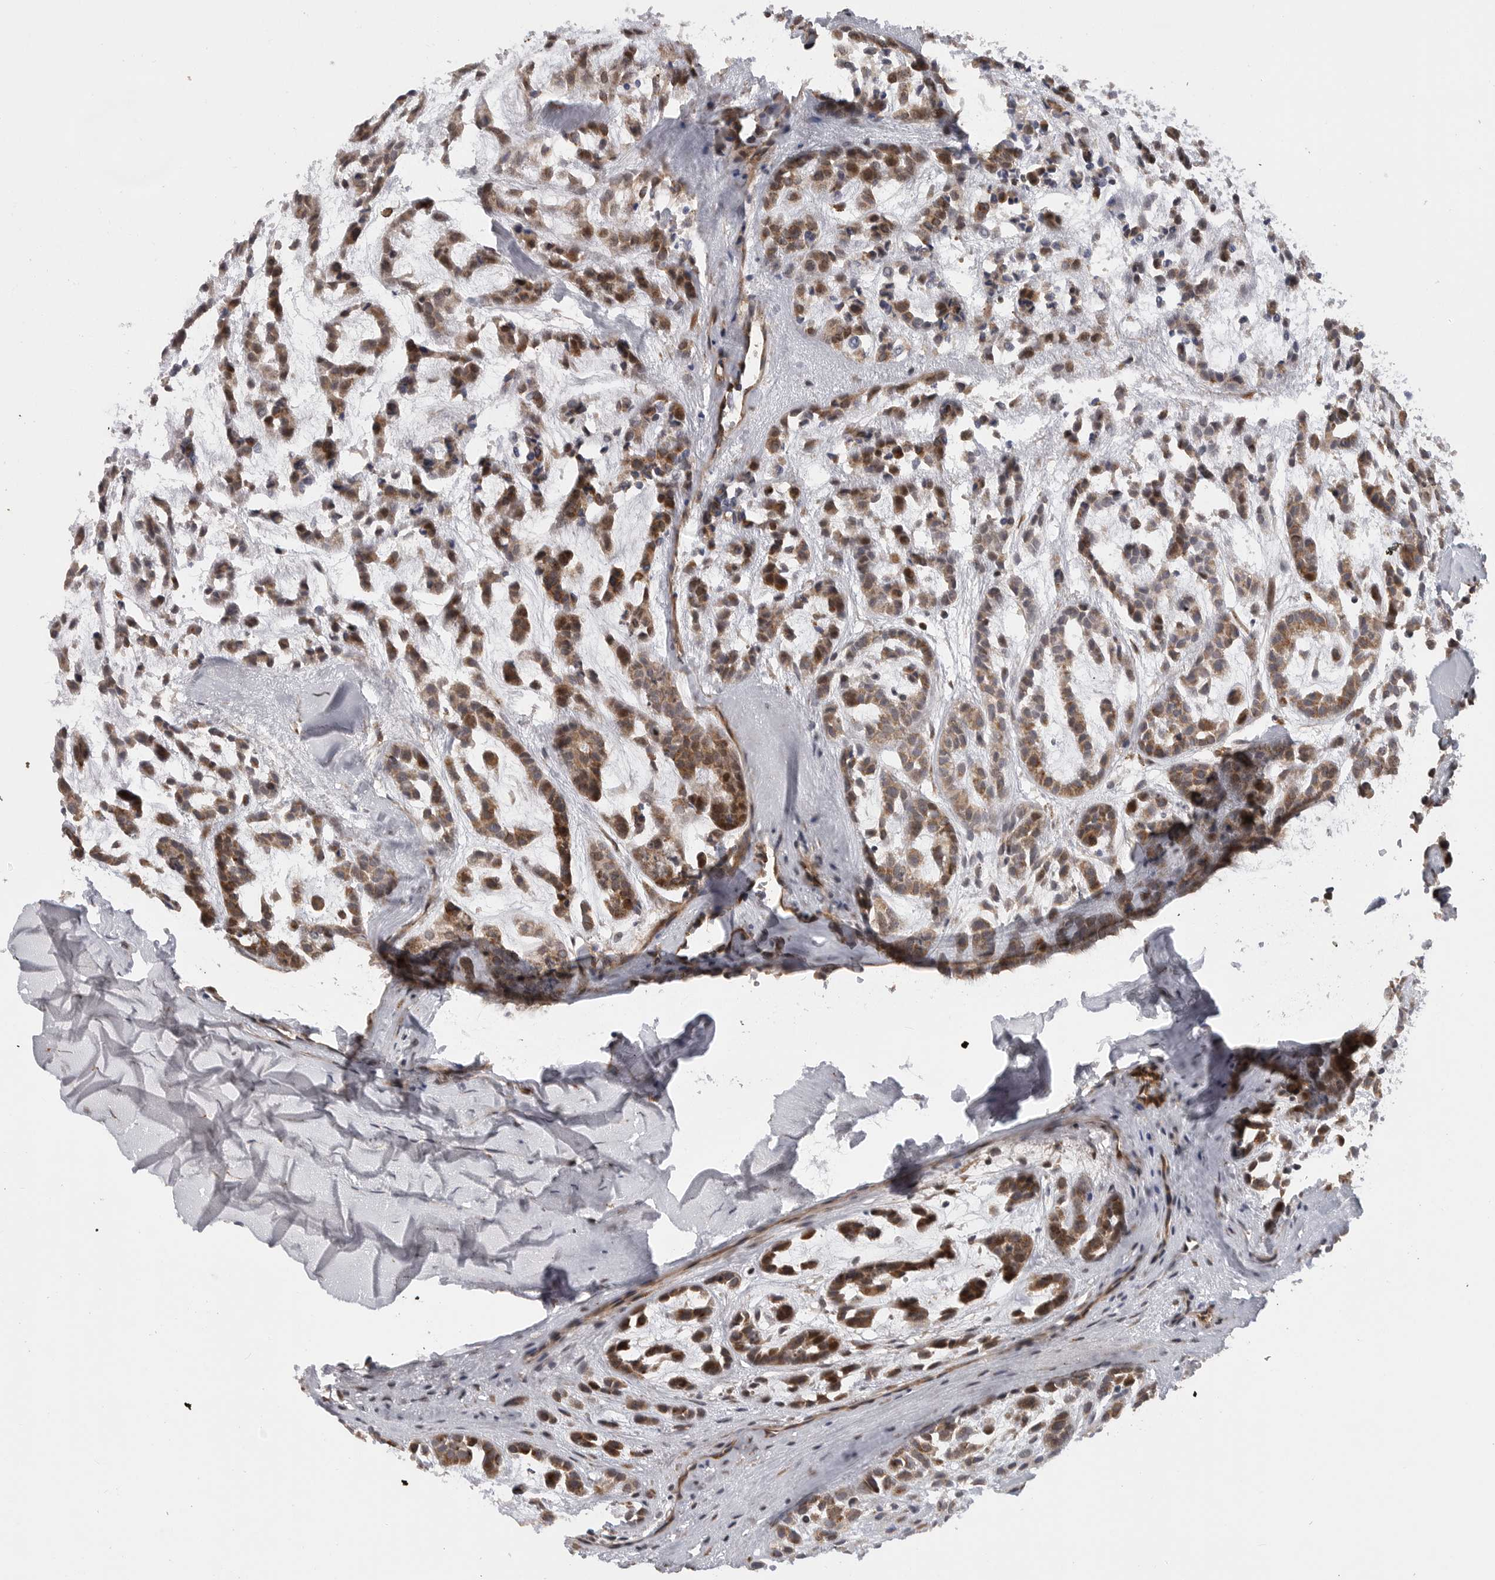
{"staining": {"intensity": "moderate", "quantity": ">75%", "location": "cytoplasmic/membranous"}, "tissue": "head and neck cancer", "cell_type": "Tumor cells", "image_type": "cancer", "snomed": [{"axis": "morphology", "description": "Adenocarcinoma, NOS"}, {"axis": "morphology", "description": "Adenoma, NOS"}, {"axis": "topography", "description": "Head-Neck"}], "caption": "Head and neck cancer stained for a protein (brown) reveals moderate cytoplasmic/membranous positive expression in approximately >75% of tumor cells.", "gene": "TMPRSS11F", "patient": {"sex": "female", "age": 55}}